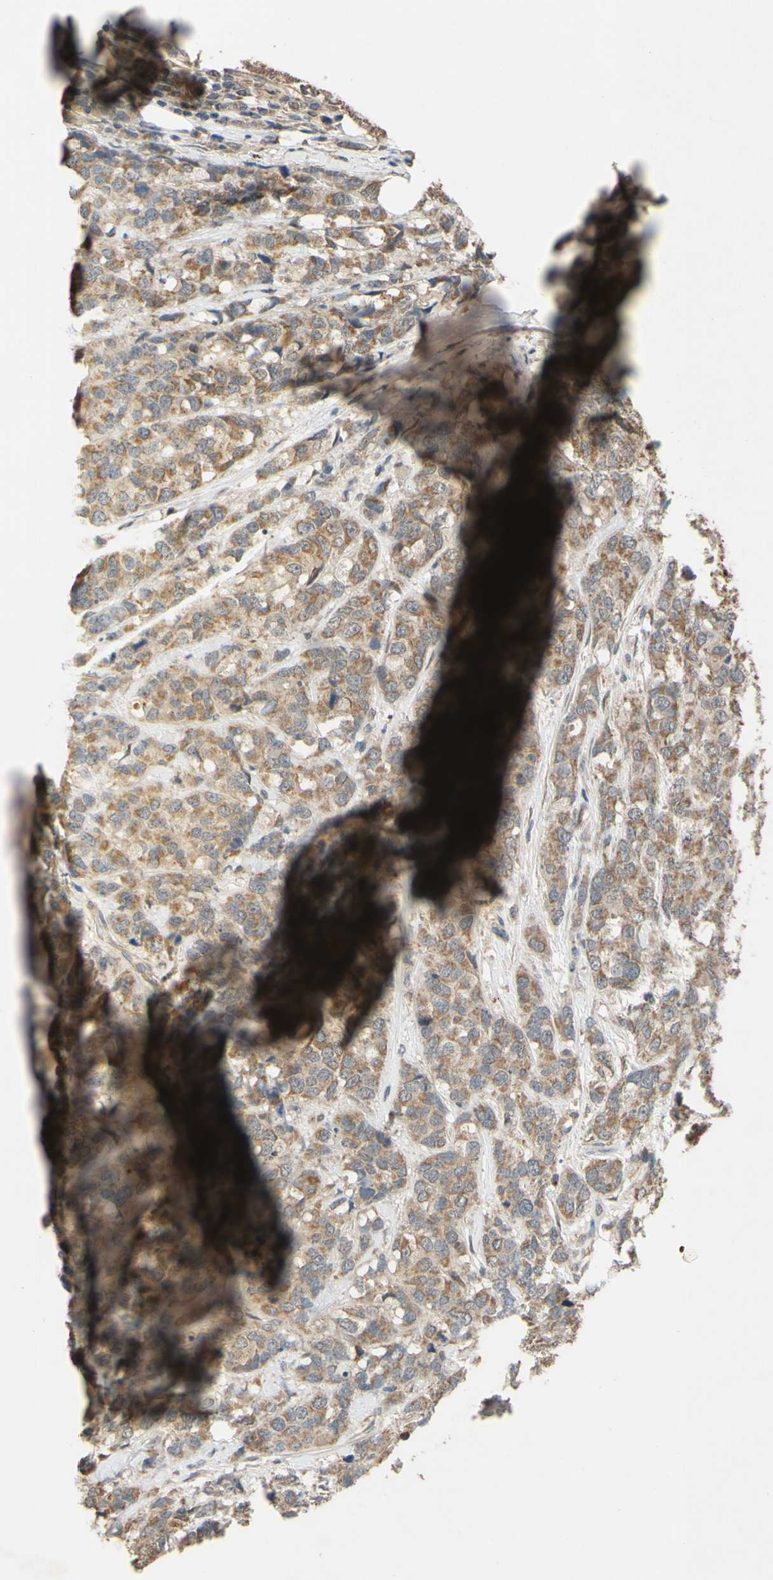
{"staining": {"intensity": "moderate", "quantity": ">75%", "location": "cytoplasmic/membranous"}, "tissue": "breast cancer", "cell_type": "Tumor cells", "image_type": "cancer", "snomed": [{"axis": "morphology", "description": "Lobular carcinoma"}, {"axis": "topography", "description": "Breast"}], "caption": "The image reveals immunohistochemical staining of lobular carcinoma (breast). There is moderate cytoplasmic/membranous staining is seen in approximately >75% of tumor cells. Using DAB (3,3'-diaminobenzidine) (brown) and hematoxylin (blue) stains, captured at high magnification using brightfield microscopy.", "gene": "CD164", "patient": {"sex": "female", "age": 59}}